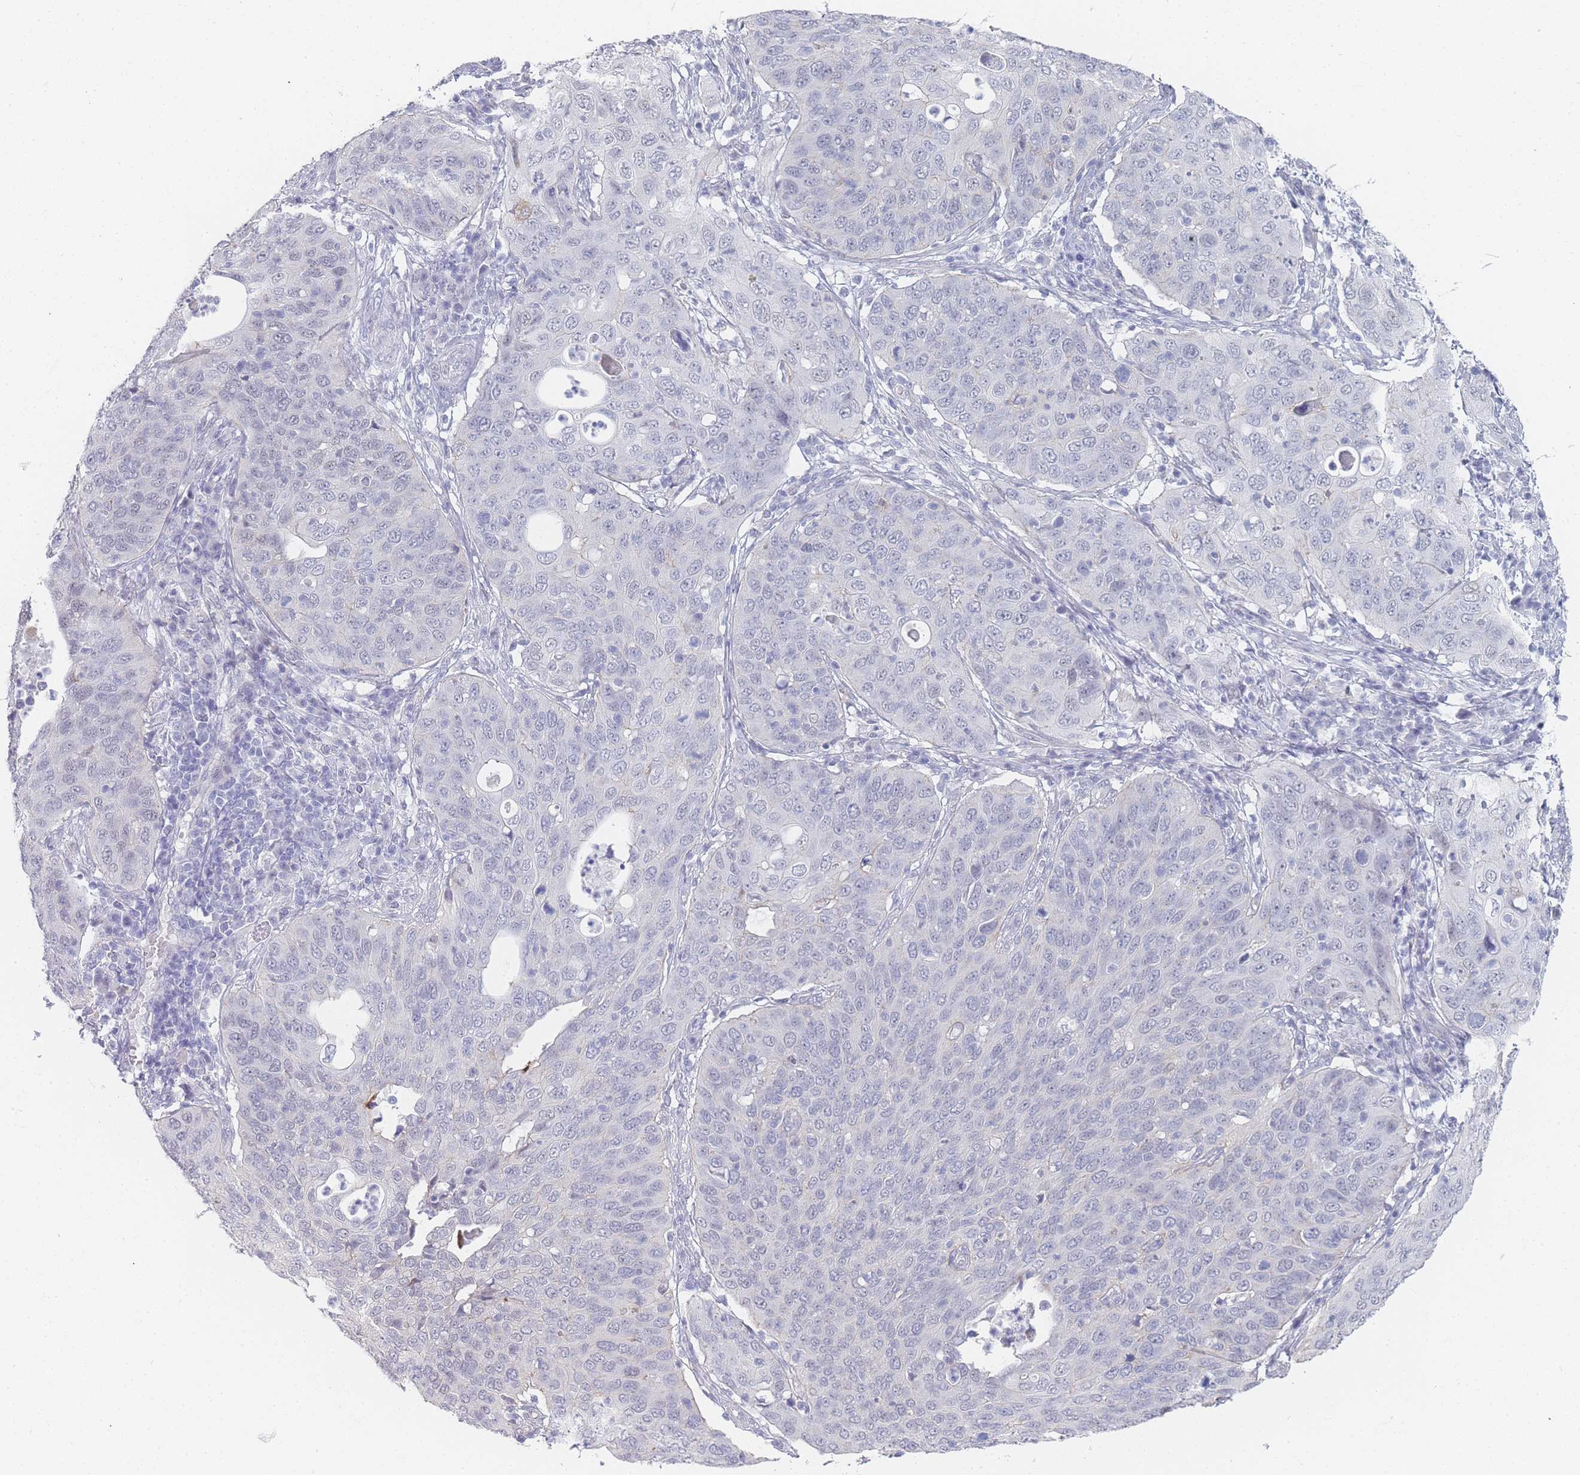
{"staining": {"intensity": "negative", "quantity": "none", "location": "none"}, "tissue": "cervical cancer", "cell_type": "Tumor cells", "image_type": "cancer", "snomed": [{"axis": "morphology", "description": "Squamous cell carcinoma, NOS"}, {"axis": "topography", "description": "Cervix"}], "caption": "This is an immunohistochemistry (IHC) micrograph of cervical squamous cell carcinoma. There is no staining in tumor cells.", "gene": "IMPG1", "patient": {"sex": "female", "age": 36}}